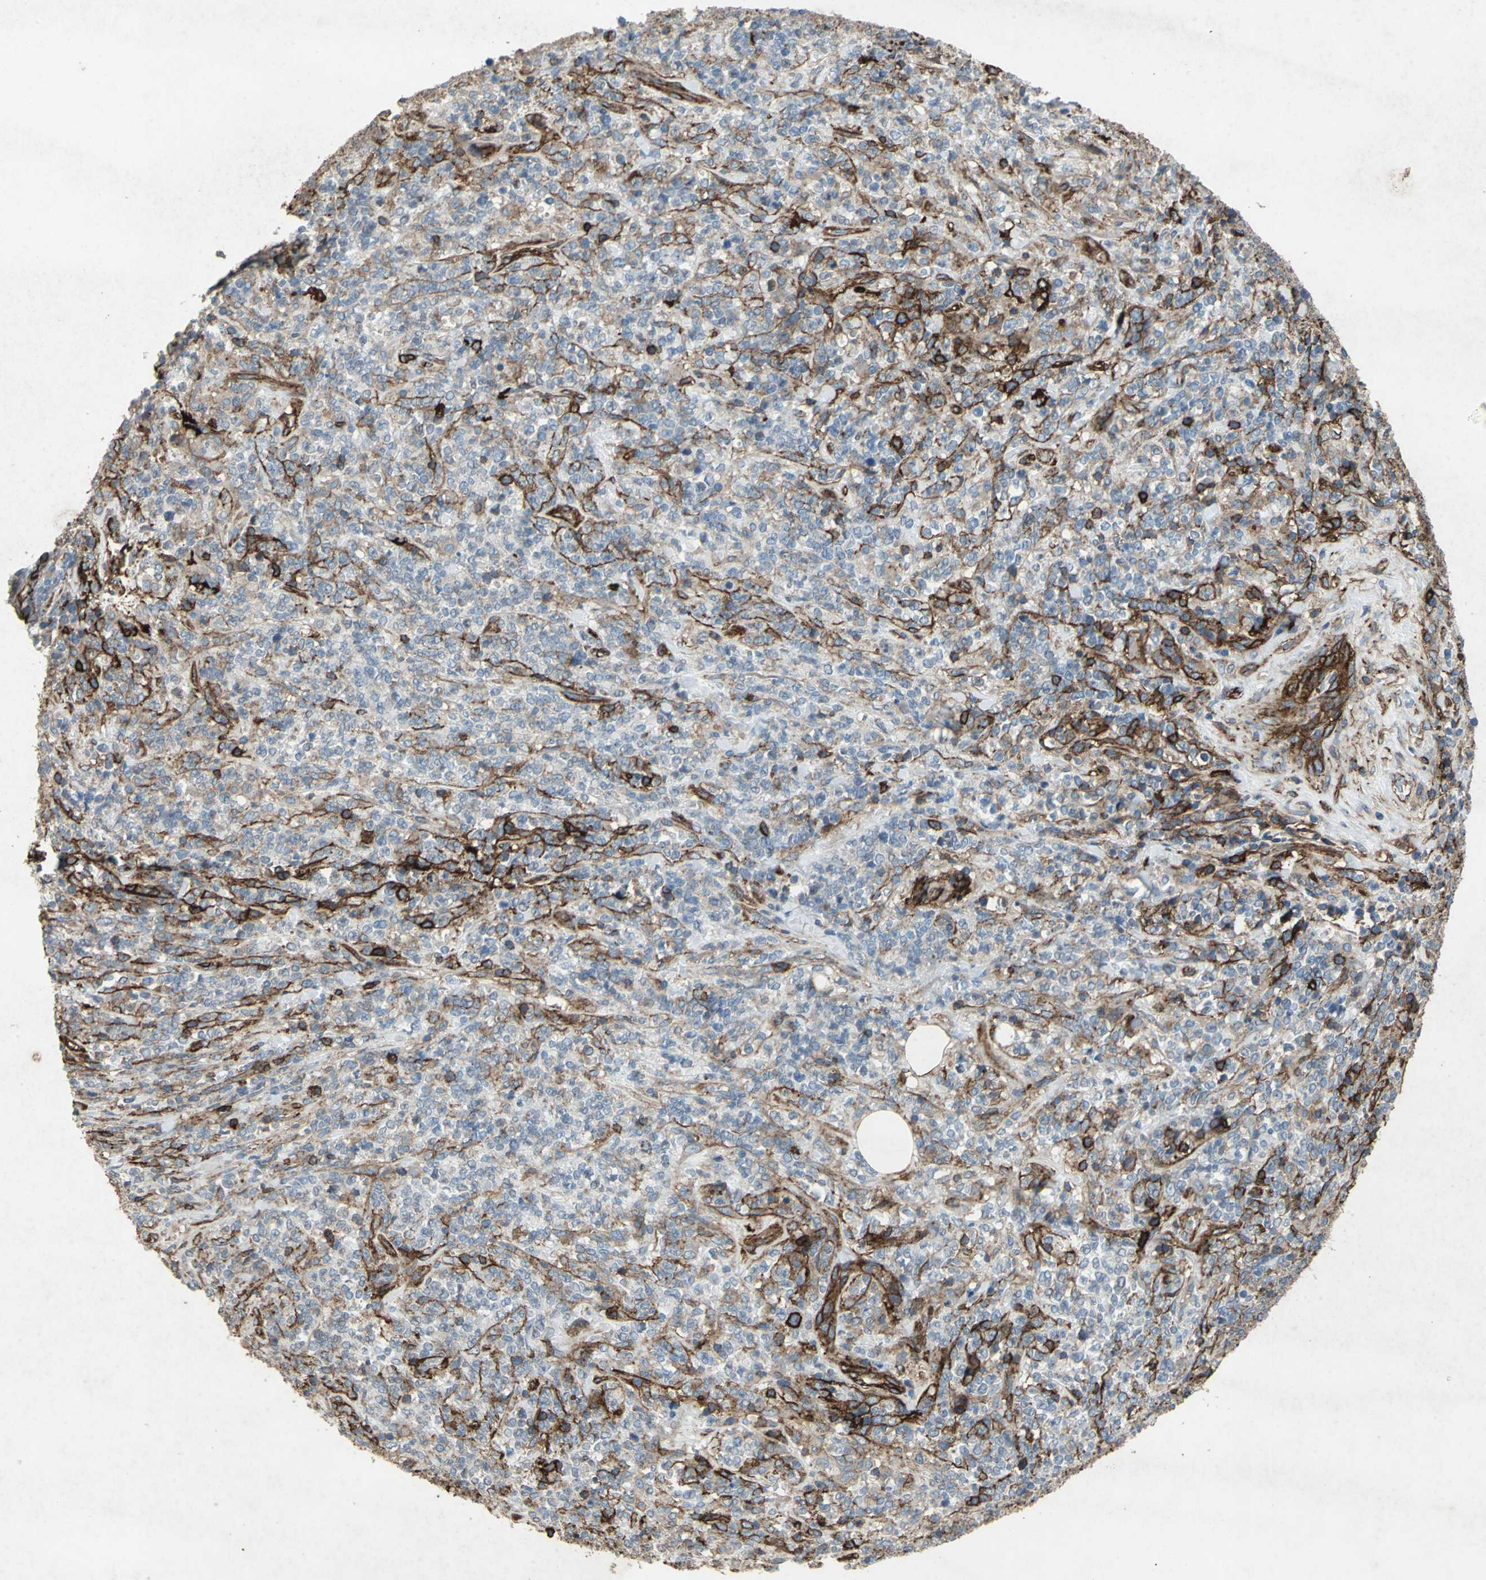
{"staining": {"intensity": "strong", "quantity": "<25%", "location": "cytoplasmic/membranous"}, "tissue": "lymphoma", "cell_type": "Tumor cells", "image_type": "cancer", "snomed": [{"axis": "morphology", "description": "Malignant lymphoma, non-Hodgkin's type, High grade"}, {"axis": "topography", "description": "Soft tissue"}], "caption": "This image reveals immunohistochemistry staining of lymphoma, with medium strong cytoplasmic/membranous positivity in about <25% of tumor cells.", "gene": "CCR6", "patient": {"sex": "male", "age": 18}}